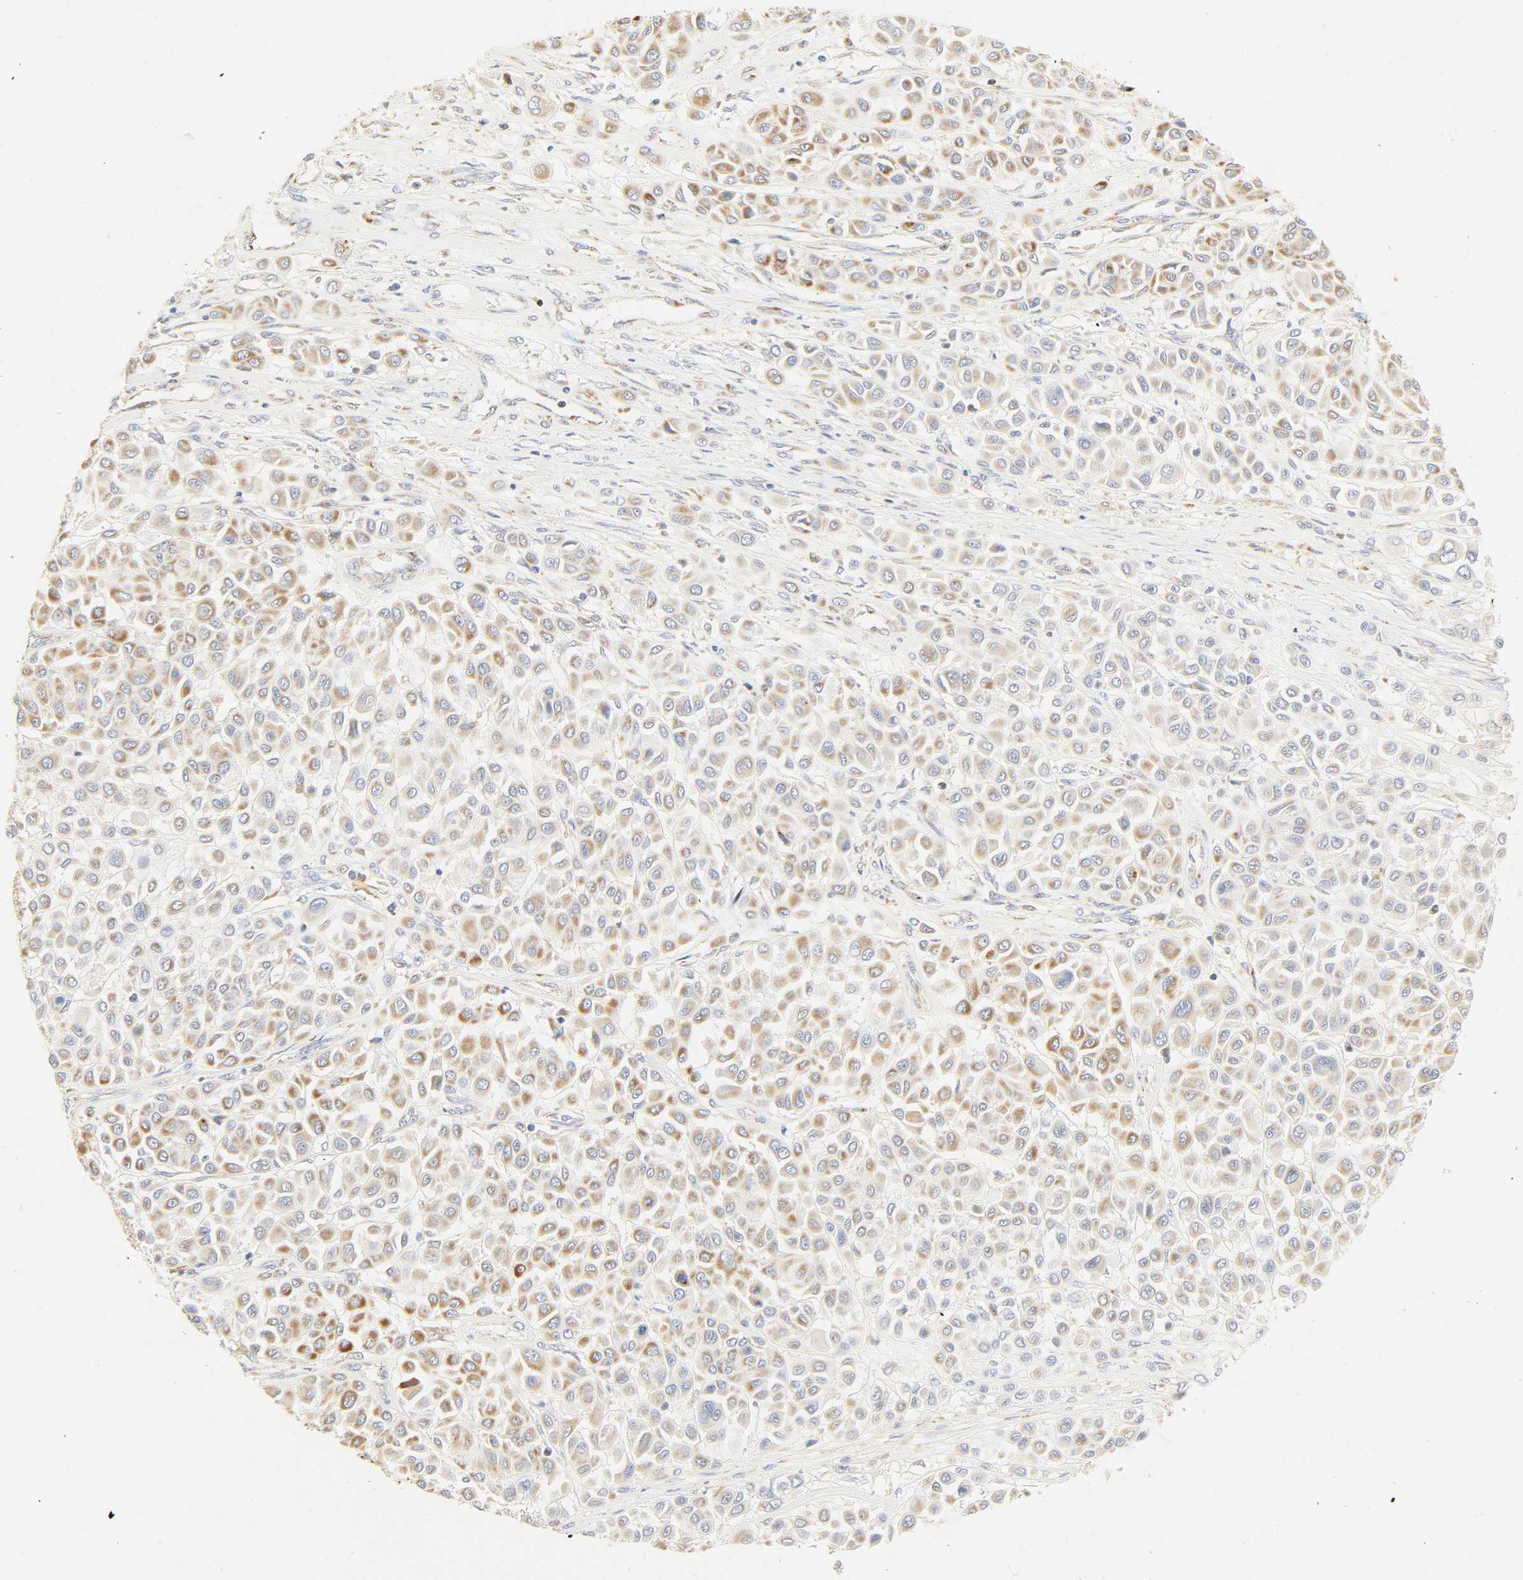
{"staining": {"intensity": "weak", "quantity": ">75%", "location": "cytoplasmic/membranous"}, "tissue": "melanoma", "cell_type": "Tumor cells", "image_type": "cancer", "snomed": [{"axis": "morphology", "description": "Malignant melanoma, Metastatic site"}, {"axis": "topography", "description": "Soft tissue"}], "caption": "Weak cytoplasmic/membranous positivity is identified in approximately >75% of tumor cells in malignant melanoma (metastatic site).", "gene": "ACAT1", "patient": {"sex": "male", "age": 41}}